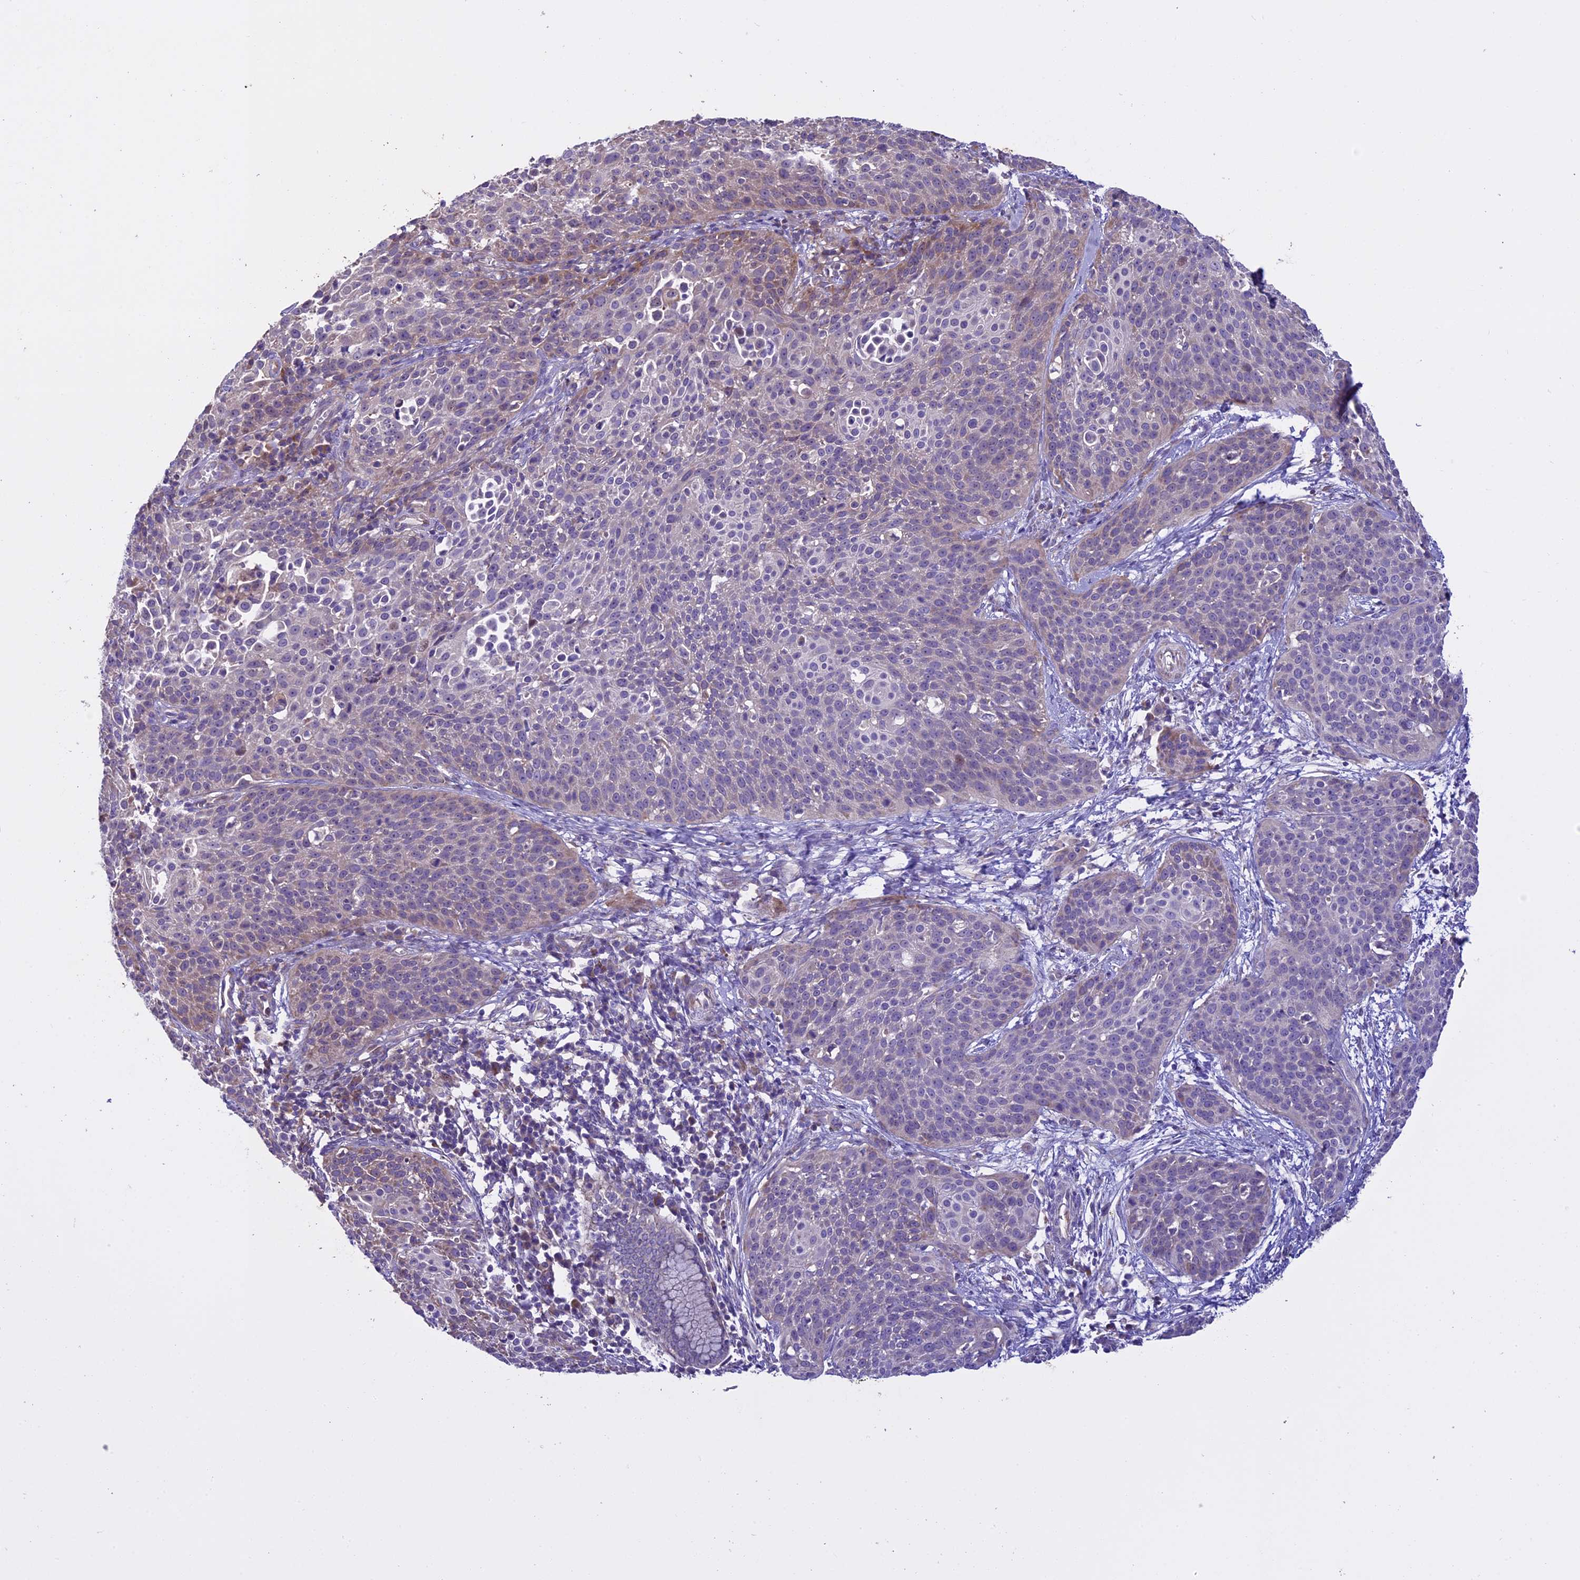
{"staining": {"intensity": "weak", "quantity": "<25%", "location": "cytoplasmic/membranous"}, "tissue": "cervical cancer", "cell_type": "Tumor cells", "image_type": "cancer", "snomed": [{"axis": "morphology", "description": "Squamous cell carcinoma, NOS"}, {"axis": "topography", "description": "Cervix"}], "caption": "Tumor cells show no significant protein staining in cervical cancer (squamous cell carcinoma).", "gene": "SPIRE1", "patient": {"sex": "female", "age": 38}}